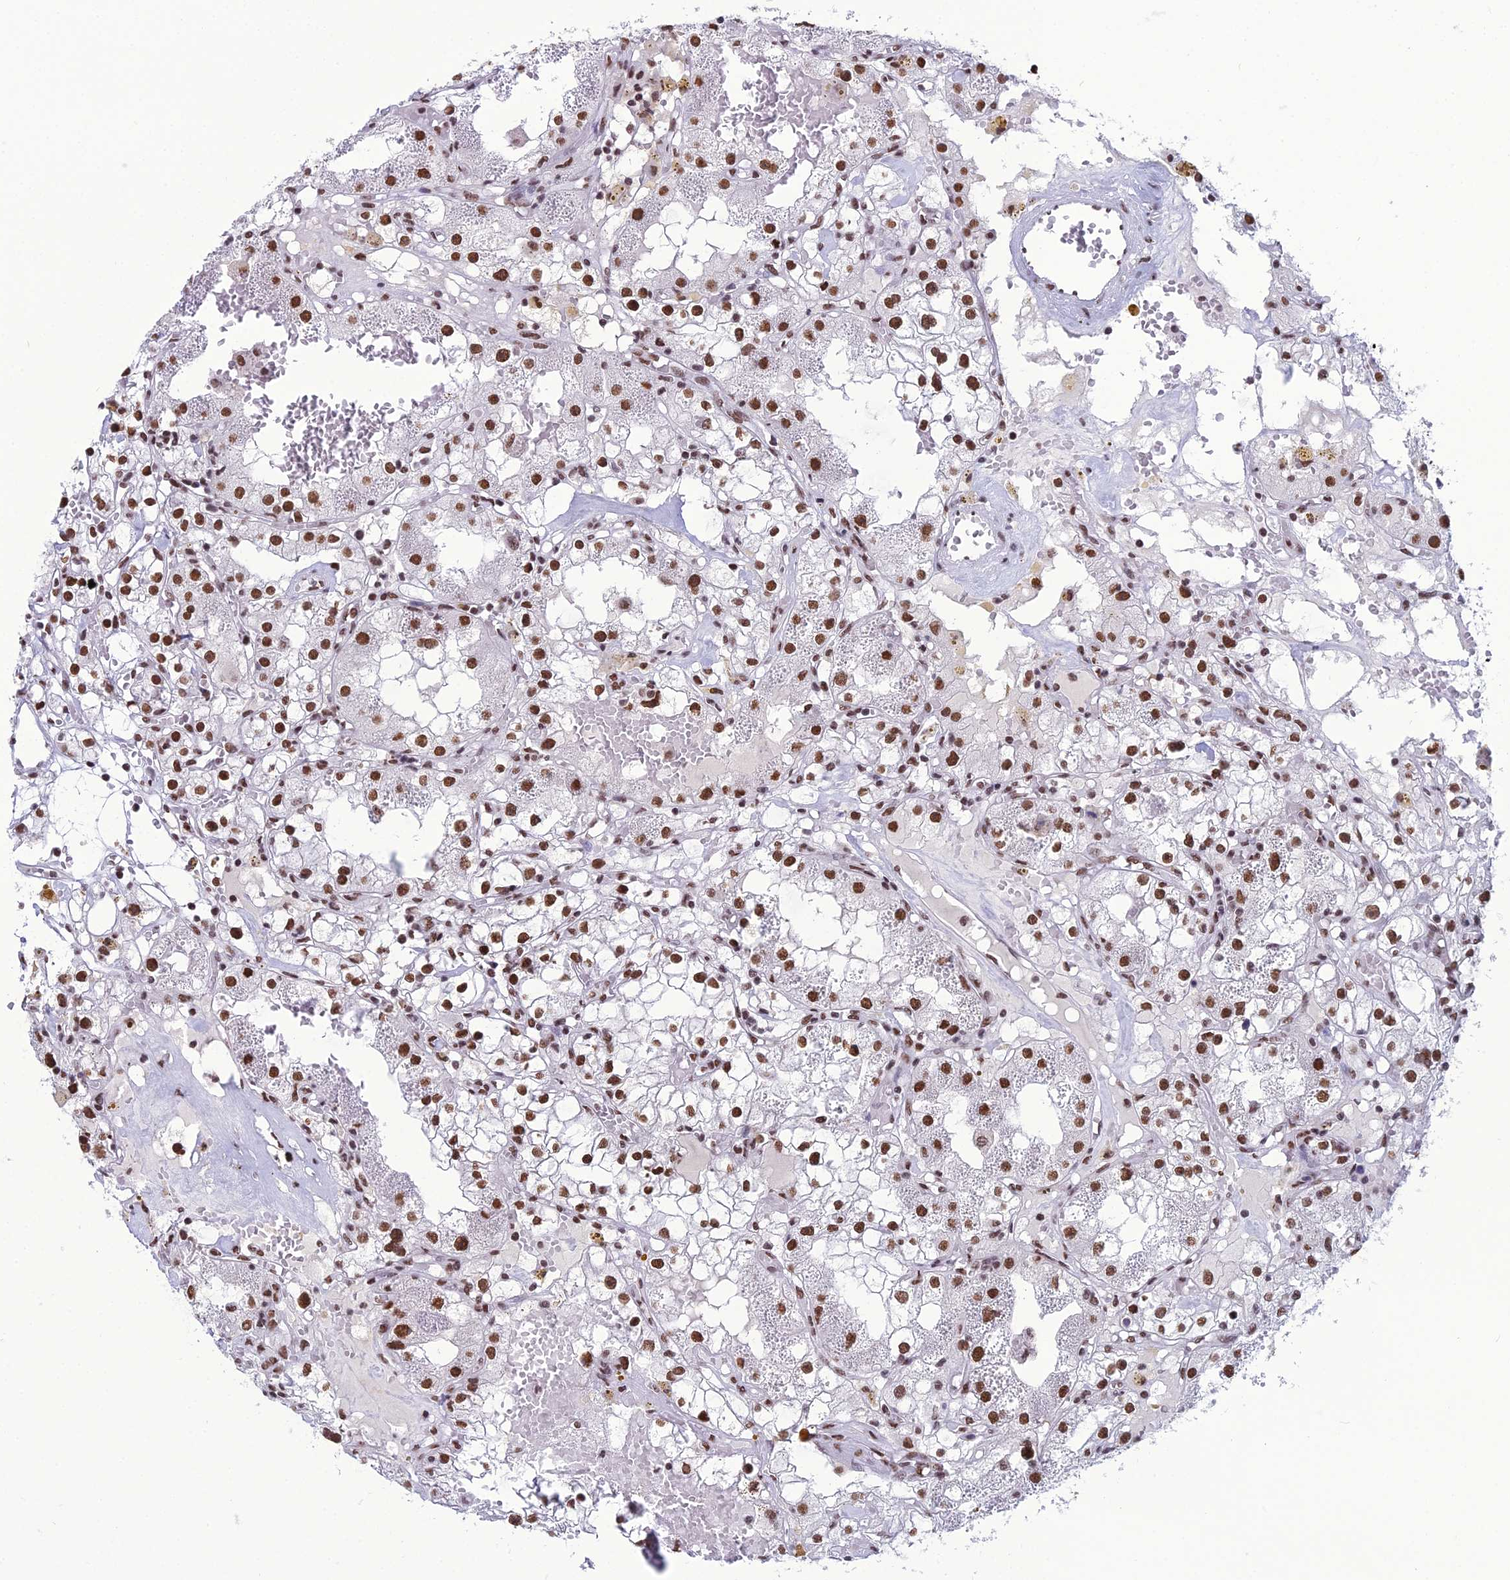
{"staining": {"intensity": "strong", "quantity": ">75%", "location": "nuclear"}, "tissue": "renal cancer", "cell_type": "Tumor cells", "image_type": "cancer", "snomed": [{"axis": "morphology", "description": "Adenocarcinoma, NOS"}, {"axis": "topography", "description": "Kidney"}], "caption": "Immunohistochemistry (IHC) of renal cancer (adenocarcinoma) displays high levels of strong nuclear staining in about >75% of tumor cells.", "gene": "PRAMEF12", "patient": {"sex": "male", "age": 56}}